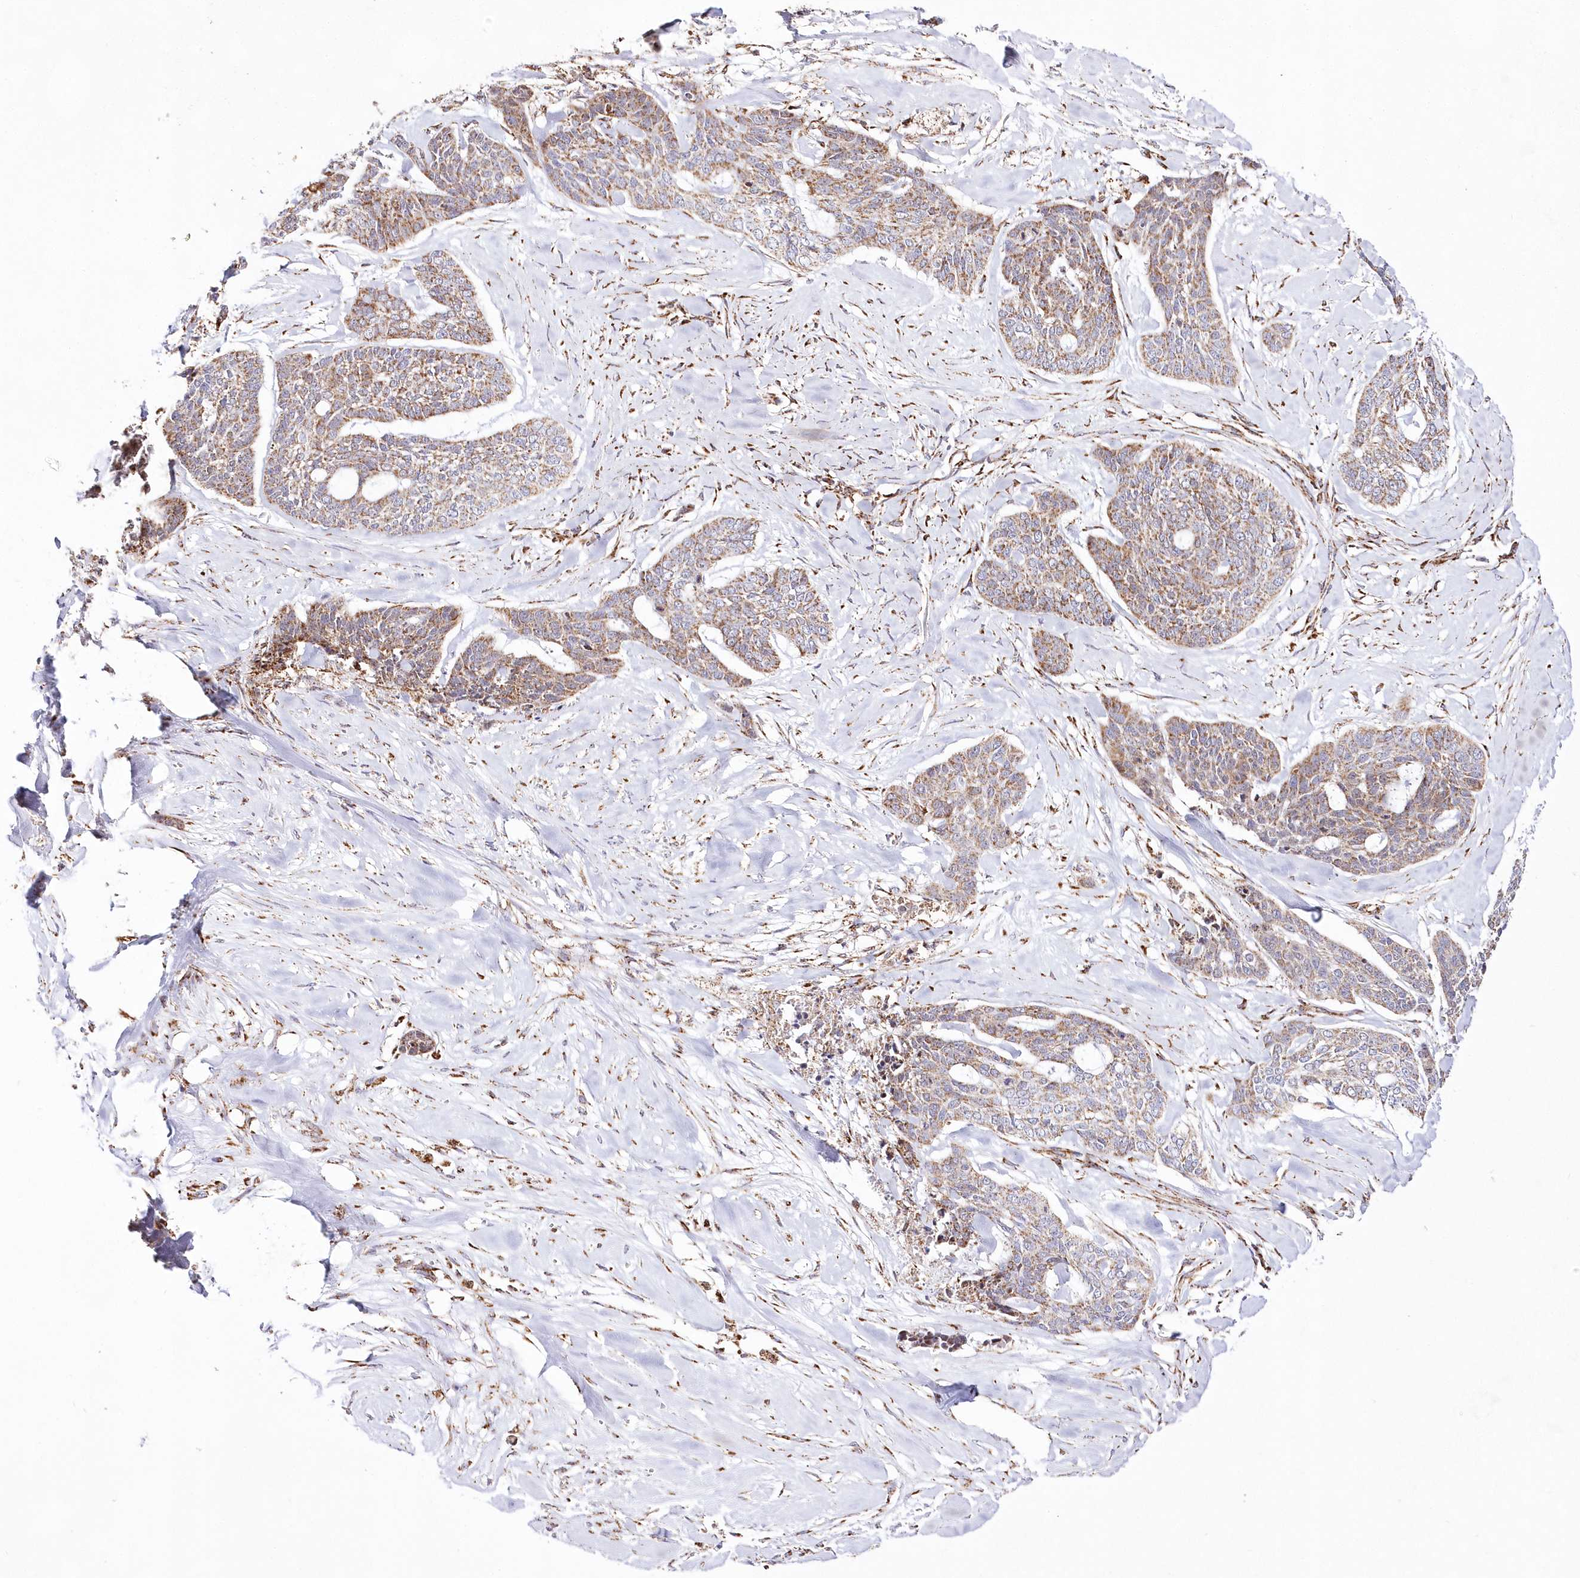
{"staining": {"intensity": "moderate", "quantity": ">75%", "location": "cytoplasmic/membranous"}, "tissue": "skin cancer", "cell_type": "Tumor cells", "image_type": "cancer", "snomed": [{"axis": "morphology", "description": "Basal cell carcinoma"}, {"axis": "topography", "description": "Skin"}], "caption": "Basal cell carcinoma (skin) tissue demonstrates moderate cytoplasmic/membranous positivity in about >75% of tumor cells, visualized by immunohistochemistry.", "gene": "HADHB", "patient": {"sex": "female", "age": 64}}